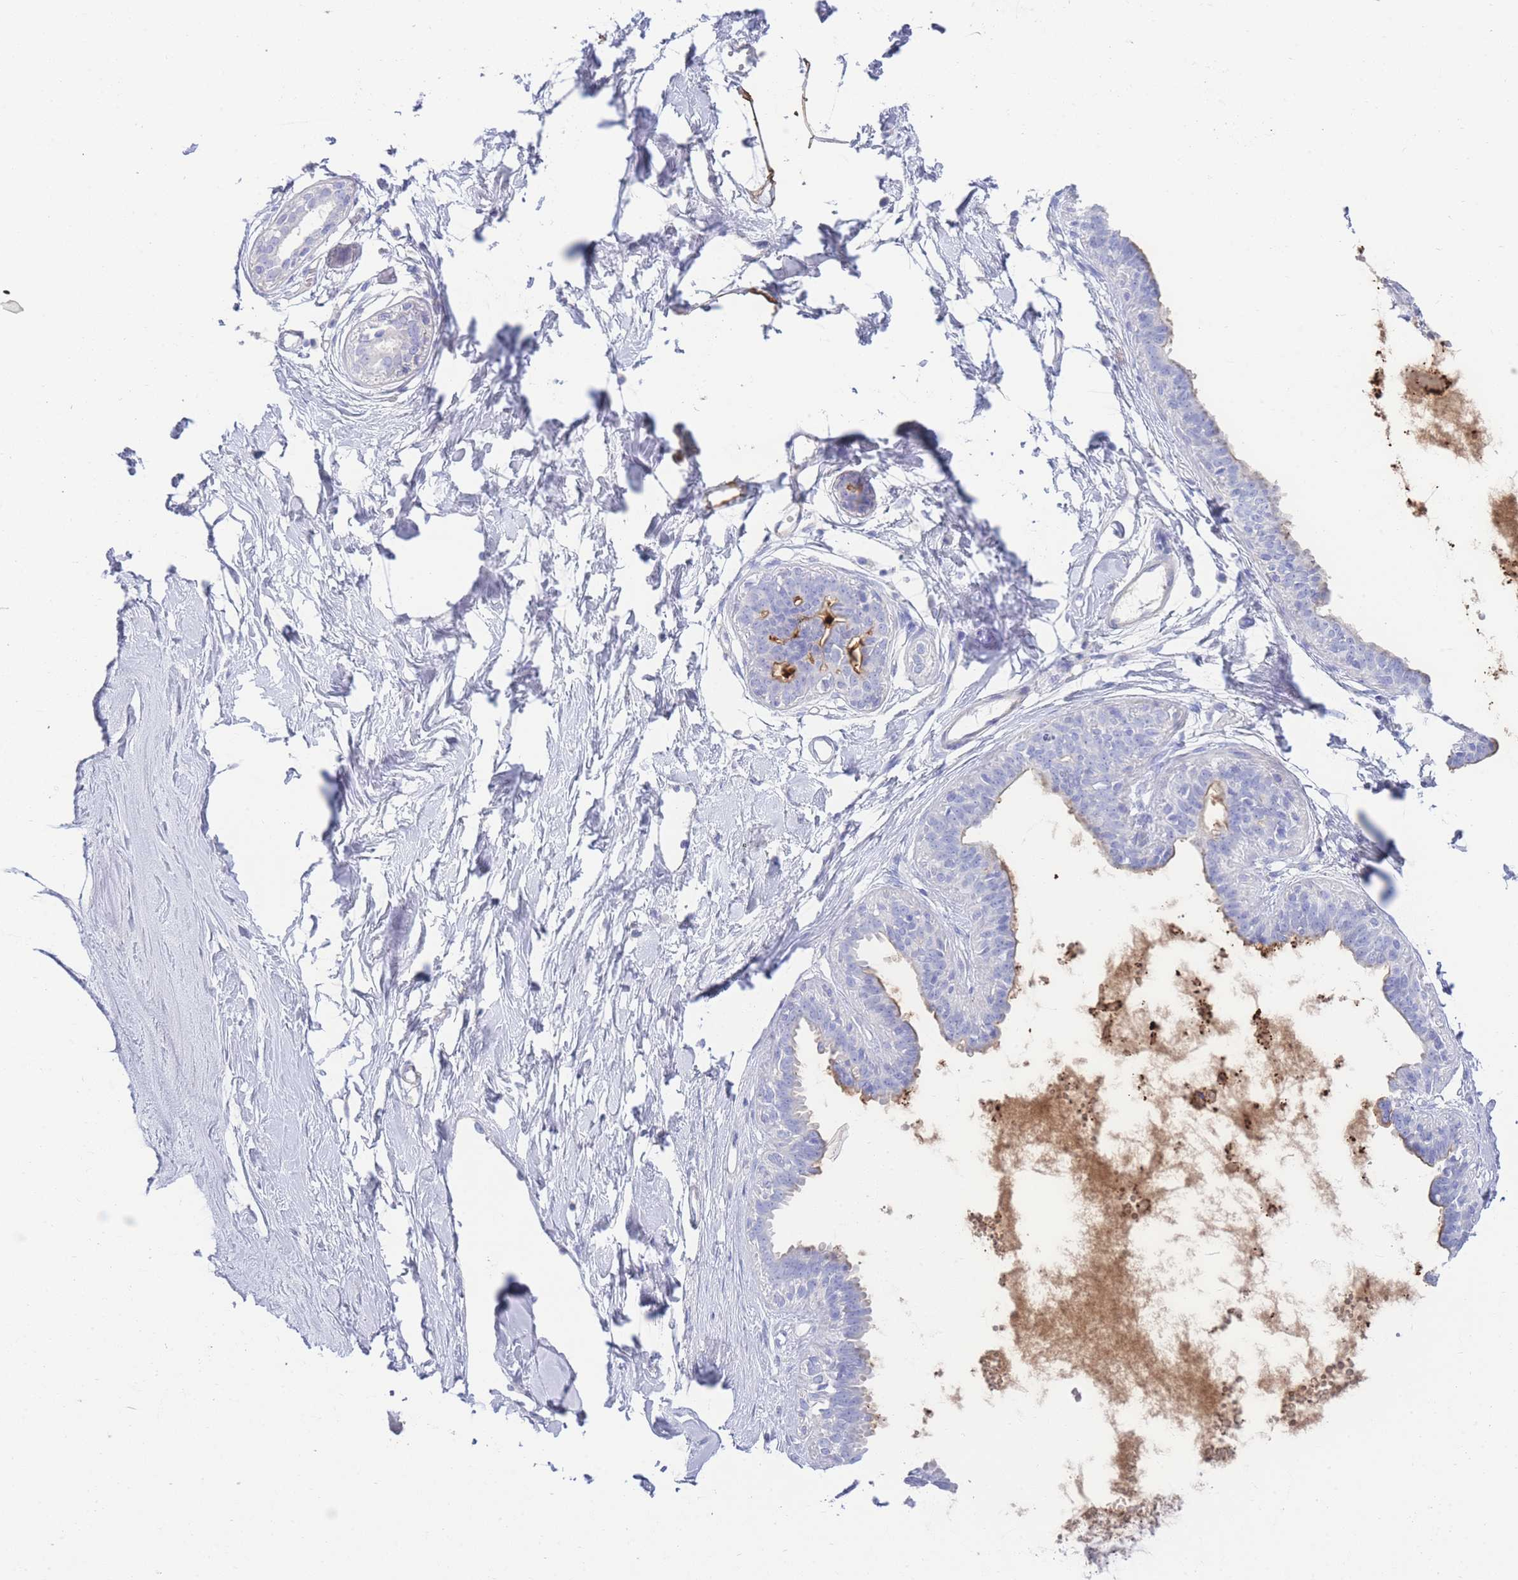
{"staining": {"intensity": "negative", "quantity": "none", "location": "none"}, "tissue": "breast", "cell_type": "Adipocytes", "image_type": "normal", "snomed": [{"axis": "morphology", "description": "Normal tissue, NOS"}, {"axis": "topography", "description": "Breast"}], "caption": "Immunohistochemical staining of unremarkable breast reveals no significant positivity in adipocytes.", "gene": "LRRC37A2", "patient": {"sex": "female", "age": 45}}